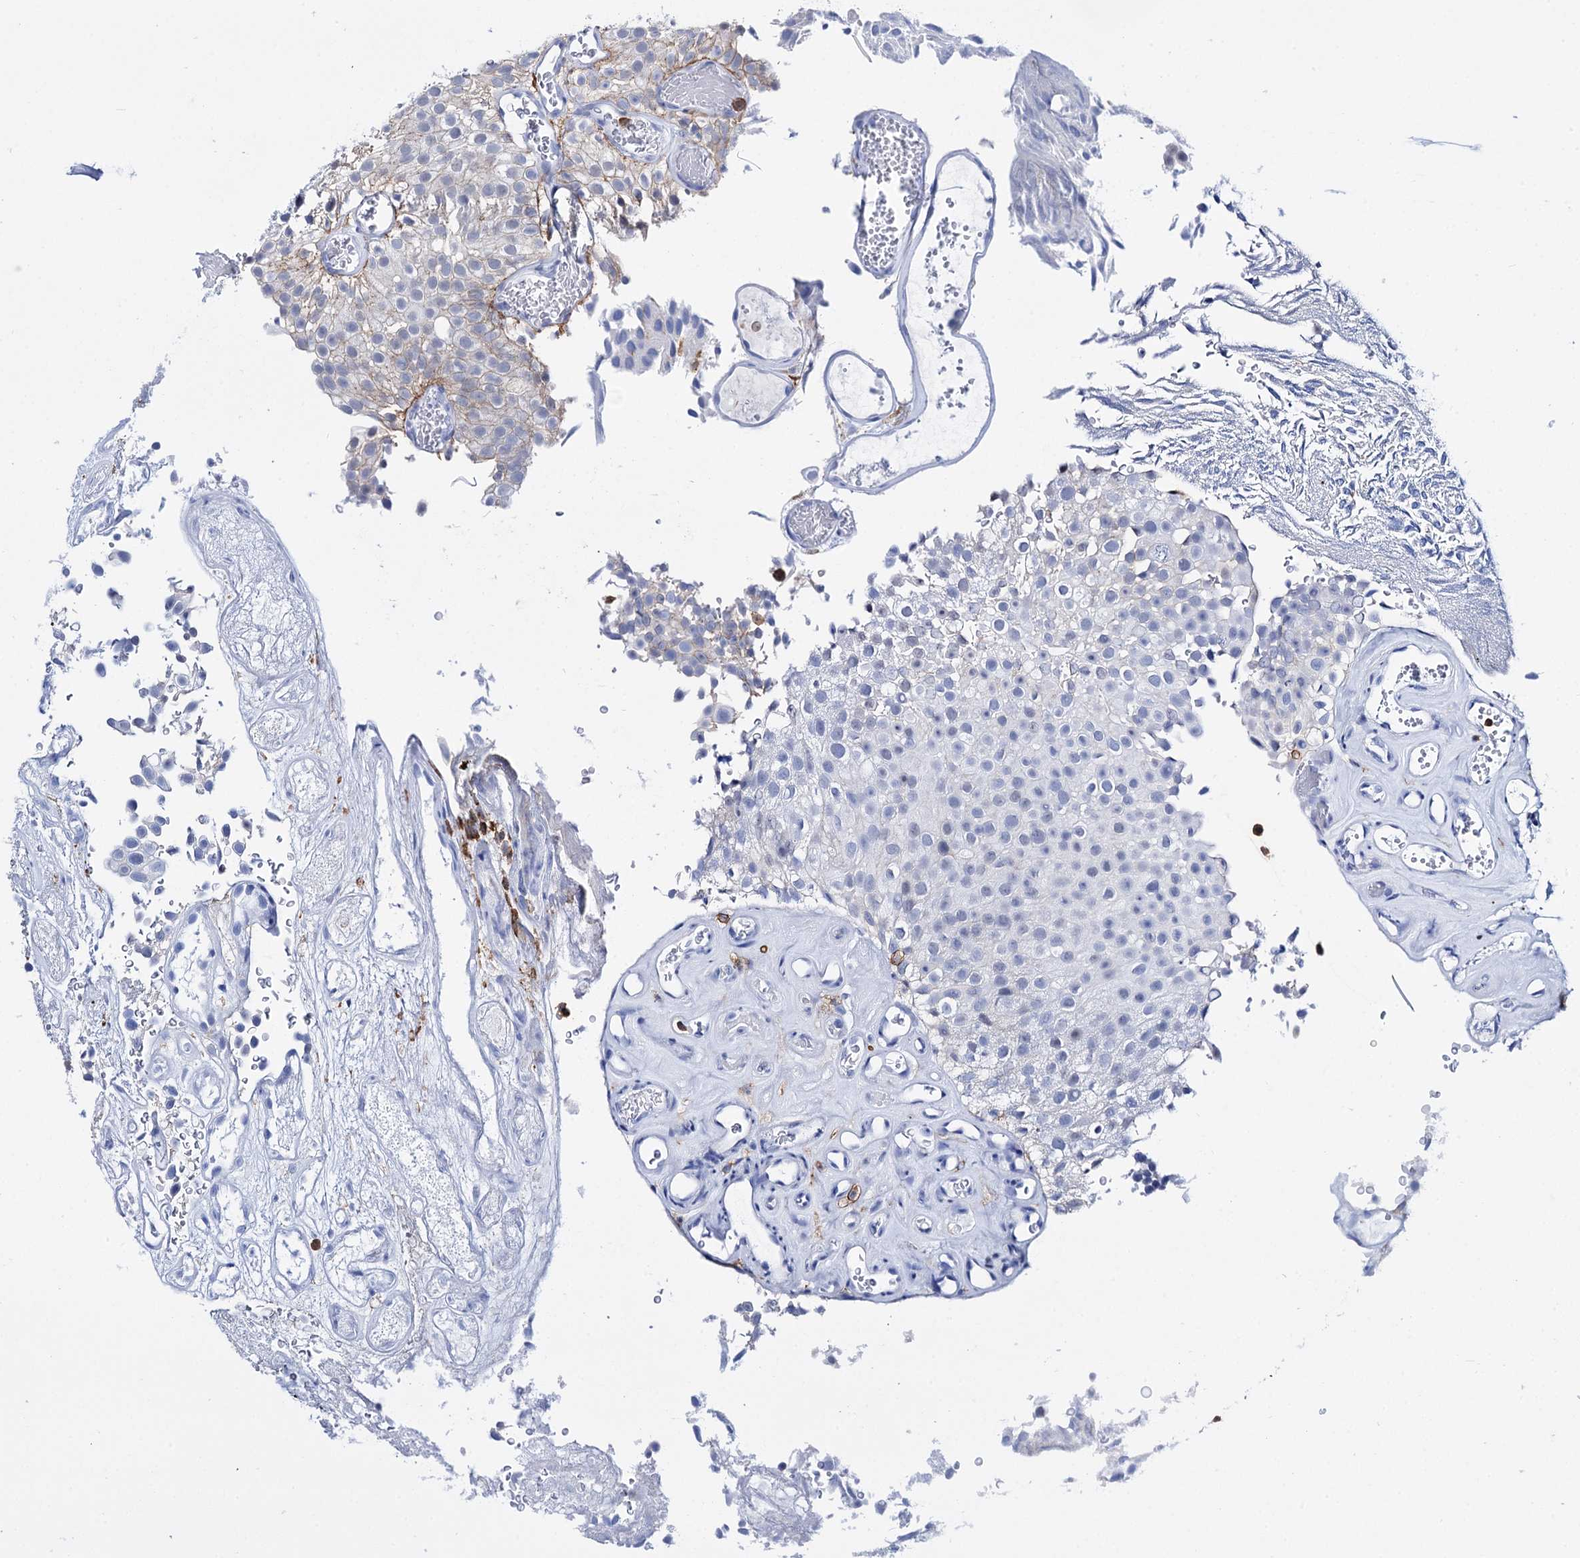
{"staining": {"intensity": "negative", "quantity": "none", "location": "none"}, "tissue": "urothelial cancer", "cell_type": "Tumor cells", "image_type": "cancer", "snomed": [{"axis": "morphology", "description": "Urothelial carcinoma, Low grade"}, {"axis": "topography", "description": "Urinary bladder"}], "caption": "Tumor cells are negative for brown protein staining in low-grade urothelial carcinoma. (Stains: DAB (3,3'-diaminobenzidine) IHC with hematoxylin counter stain, Microscopy: brightfield microscopy at high magnification).", "gene": "DEF6", "patient": {"sex": "male", "age": 78}}